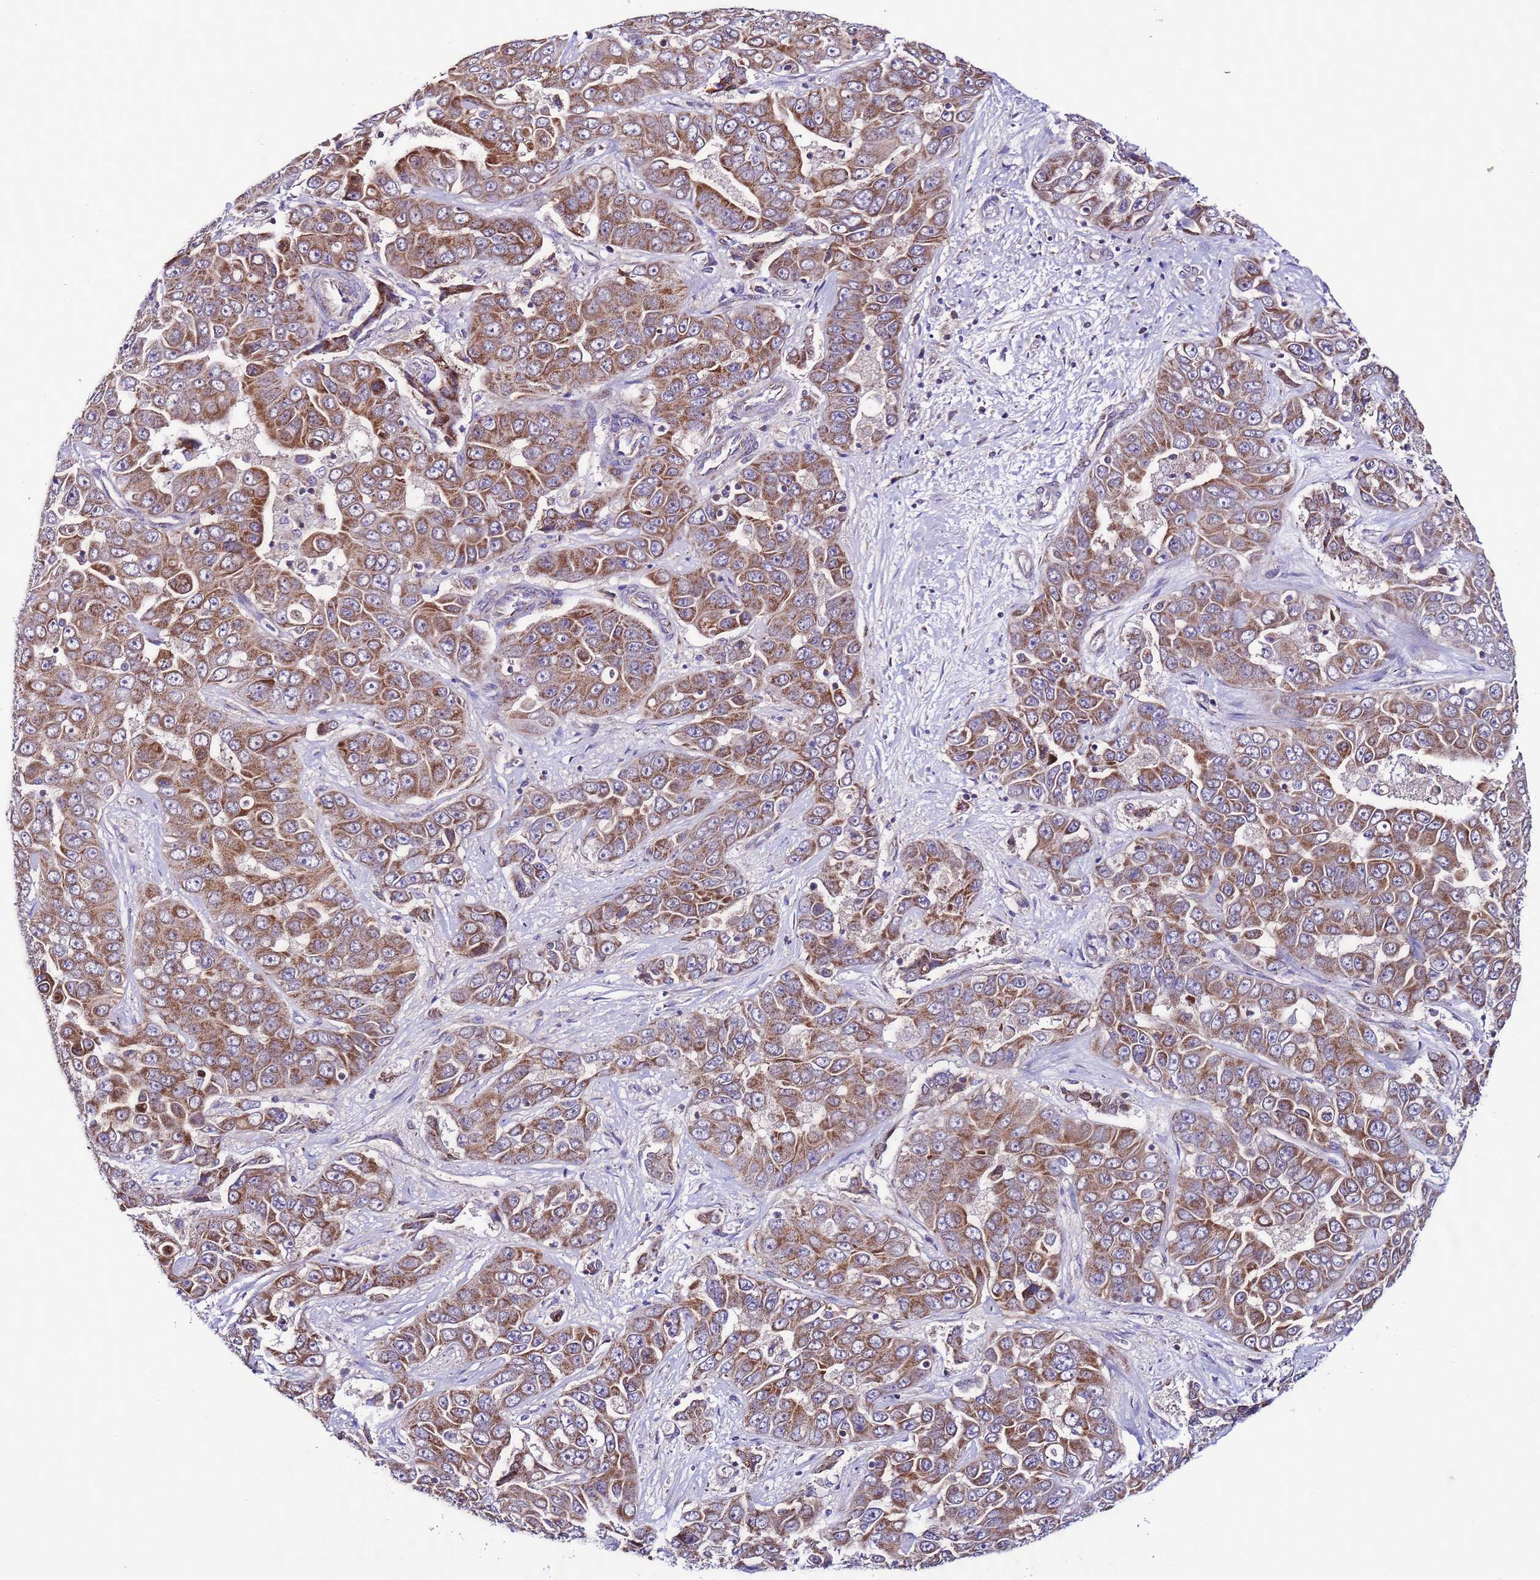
{"staining": {"intensity": "moderate", "quantity": ">75%", "location": "cytoplasmic/membranous"}, "tissue": "liver cancer", "cell_type": "Tumor cells", "image_type": "cancer", "snomed": [{"axis": "morphology", "description": "Cholangiocarcinoma"}, {"axis": "topography", "description": "Liver"}], "caption": "Liver cholangiocarcinoma stained with DAB (3,3'-diaminobenzidine) immunohistochemistry exhibits medium levels of moderate cytoplasmic/membranous positivity in approximately >75% of tumor cells.", "gene": "UEVLD", "patient": {"sex": "female", "age": 52}}